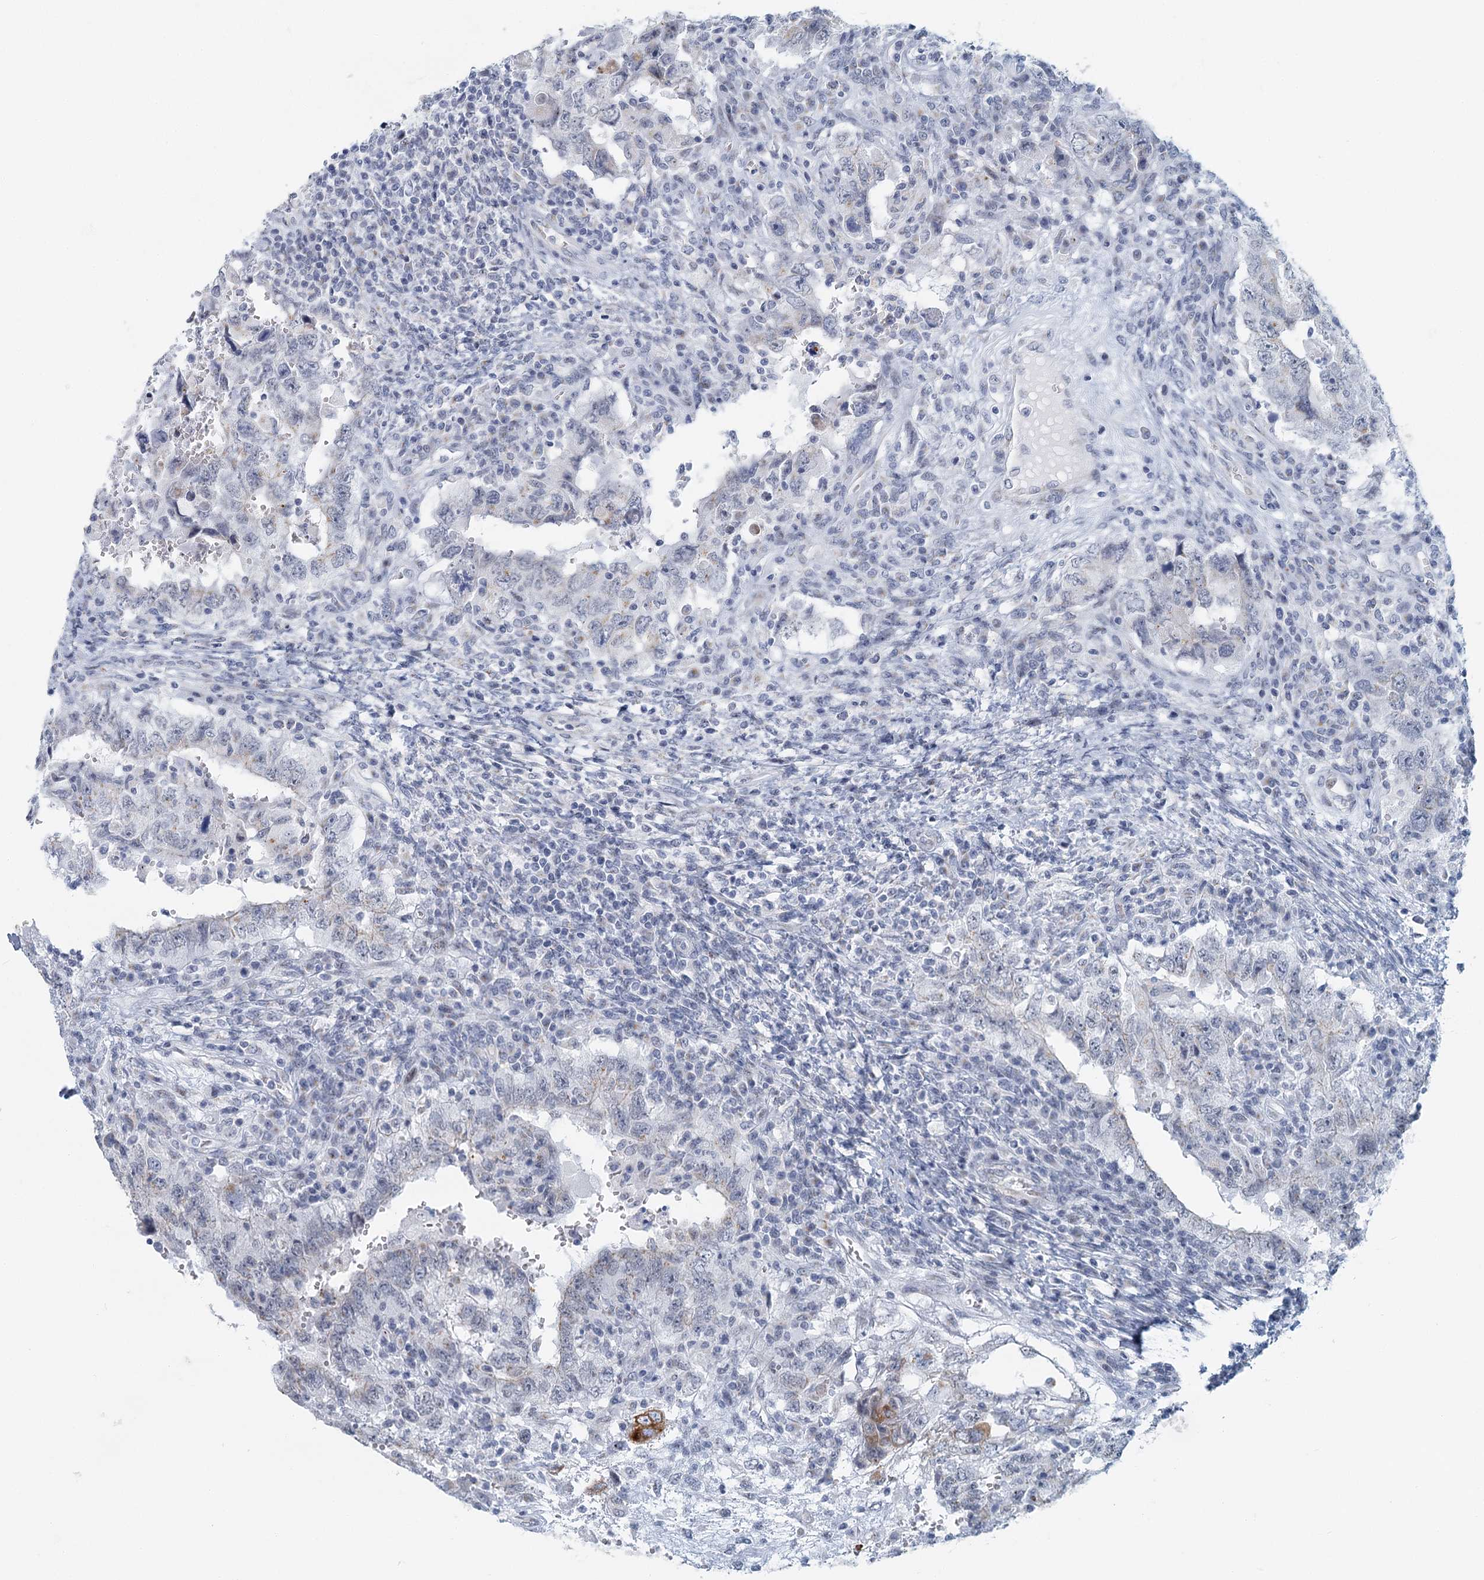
{"staining": {"intensity": "negative", "quantity": "none", "location": "none"}, "tissue": "testis cancer", "cell_type": "Tumor cells", "image_type": "cancer", "snomed": [{"axis": "morphology", "description": "Carcinoma, Embryonal, NOS"}, {"axis": "topography", "description": "Testis"}], "caption": "The image demonstrates no staining of tumor cells in testis embryonal carcinoma.", "gene": "ZNF527", "patient": {"sex": "male", "age": 26}}